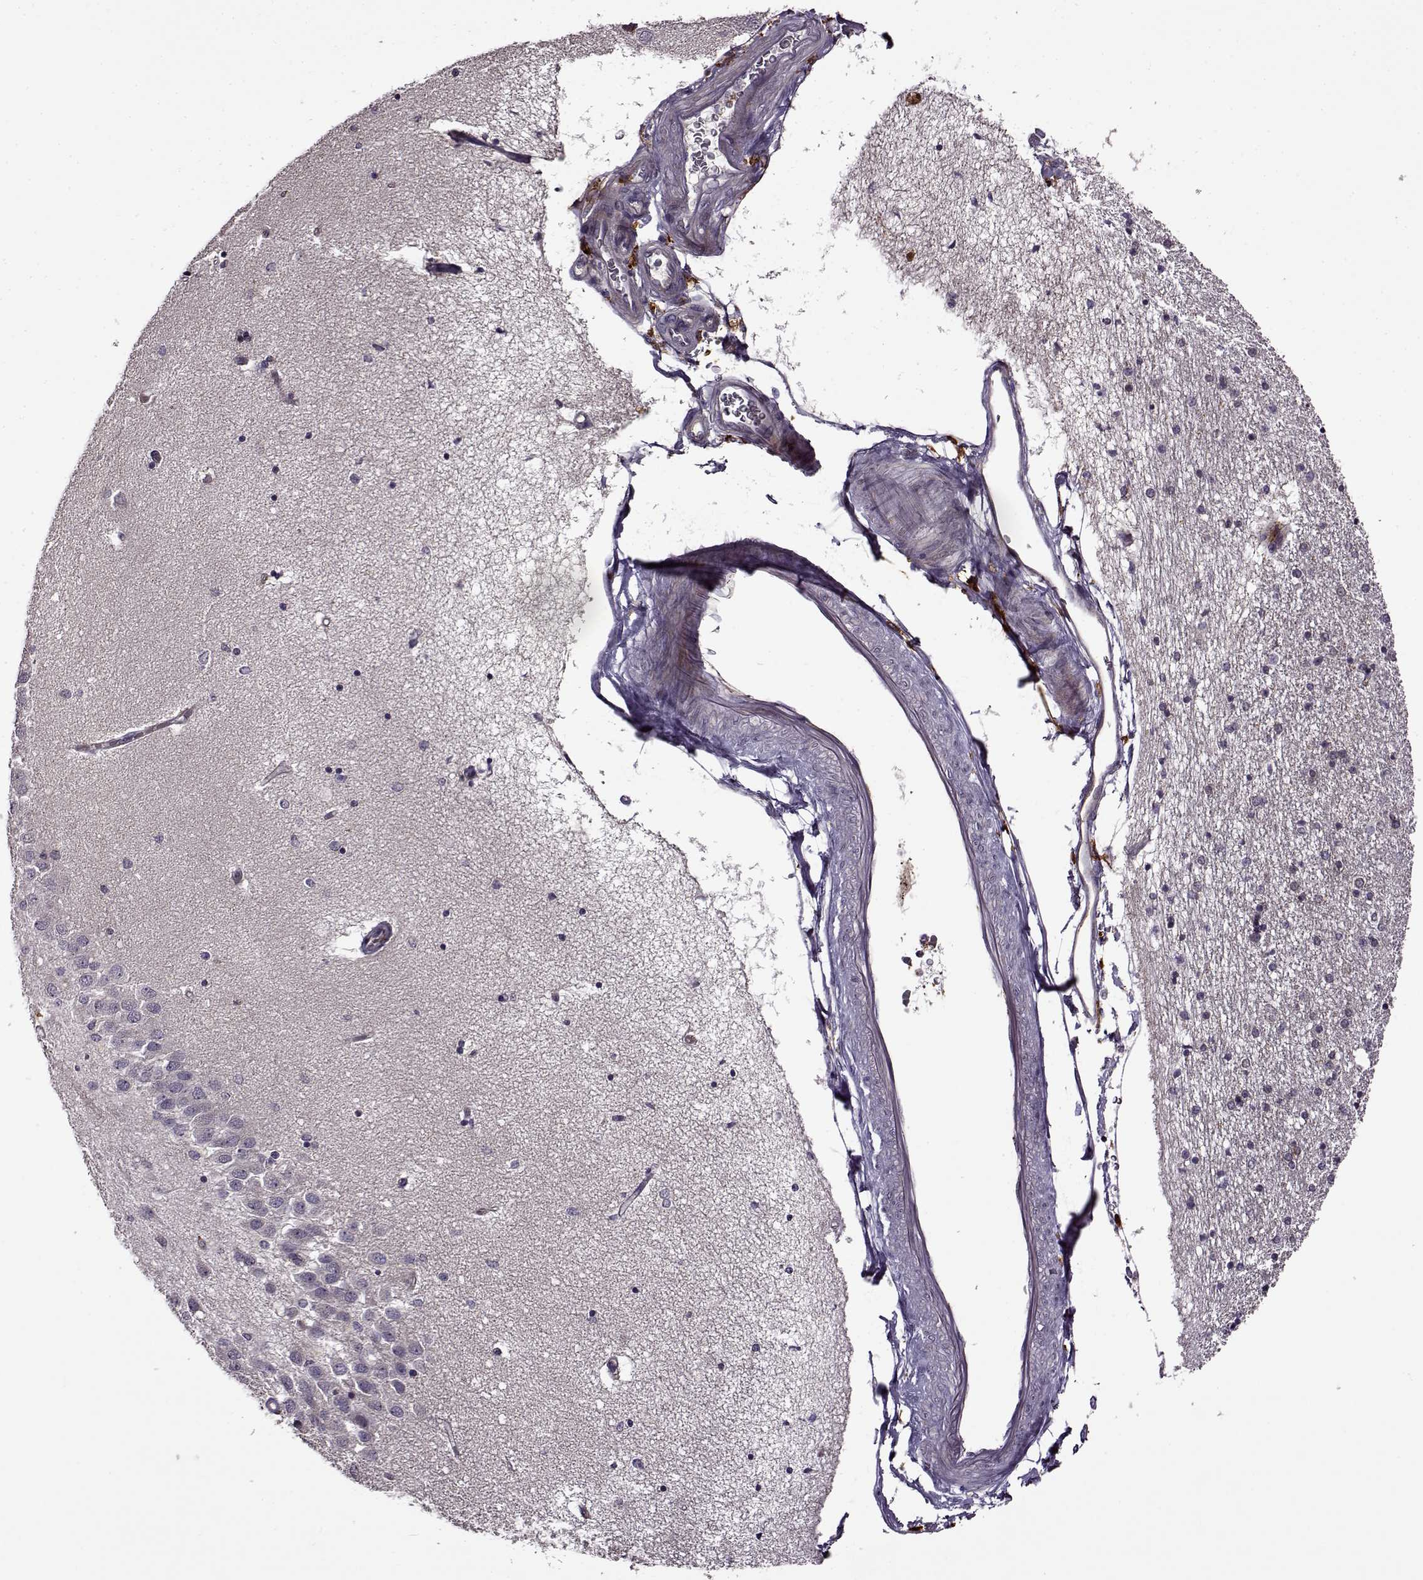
{"staining": {"intensity": "moderate", "quantity": "<25%", "location": "cytoplasmic/membranous"}, "tissue": "hippocampus", "cell_type": "Glial cells", "image_type": "normal", "snomed": [{"axis": "morphology", "description": "Normal tissue, NOS"}, {"axis": "topography", "description": "Hippocampus"}], "caption": "Approximately <25% of glial cells in benign human hippocampus exhibit moderate cytoplasmic/membranous protein positivity as visualized by brown immunohistochemical staining.", "gene": "MTSS1", "patient": {"sex": "female", "age": 54}}